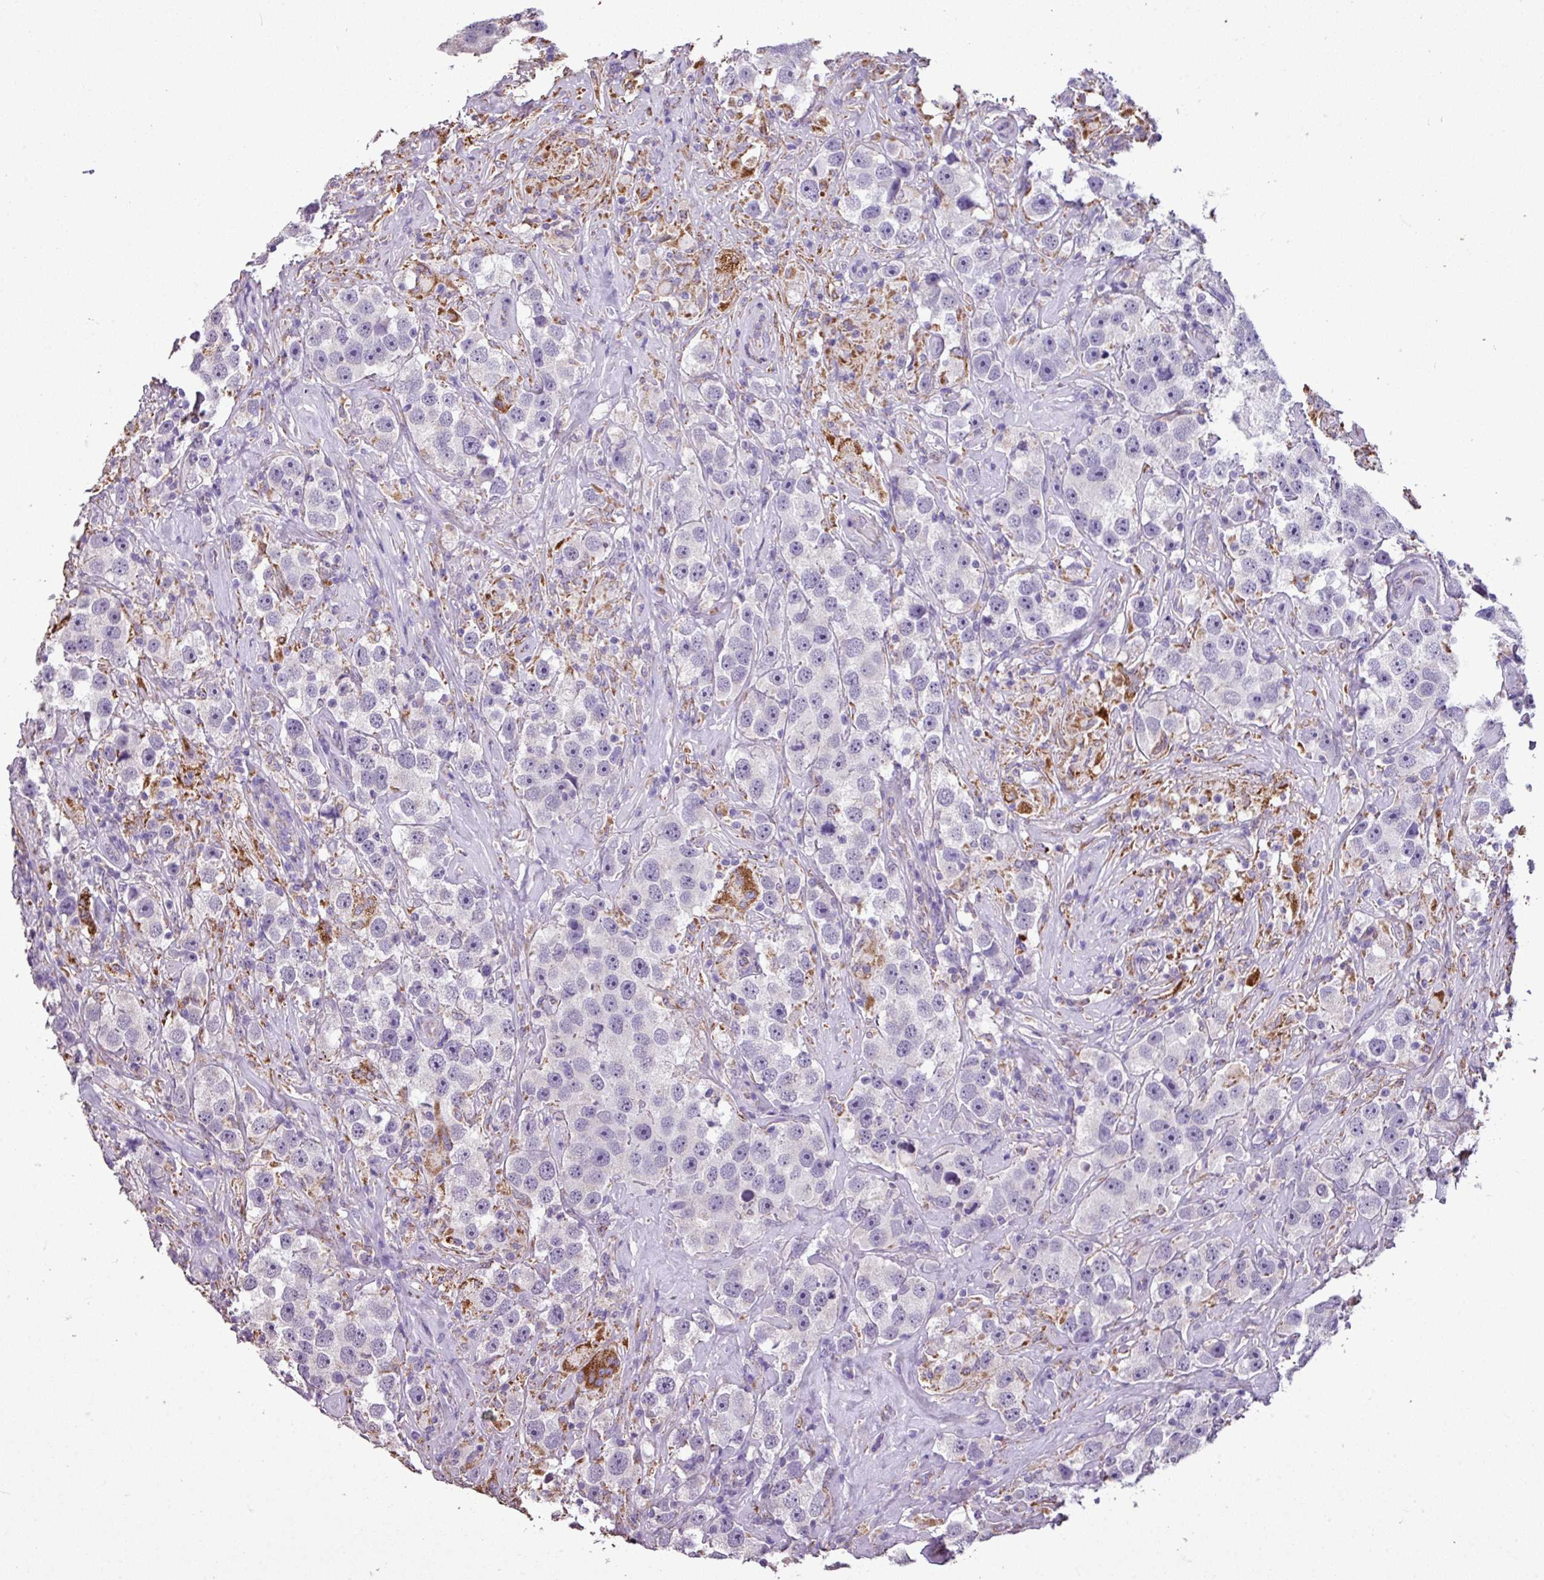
{"staining": {"intensity": "negative", "quantity": "none", "location": "none"}, "tissue": "testis cancer", "cell_type": "Tumor cells", "image_type": "cancer", "snomed": [{"axis": "morphology", "description": "Seminoma, NOS"}, {"axis": "topography", "description": "Testis"}], "caption": "A high-resolution micrograph shows IHC staining of testis cancer, which shows no significant positivity in tumor cells. (Brightfield microscopy of DAB (3,3'-diaminobenzidine) immunohistochemistry (IHC) at high magnification).", "gene": "ALDH2", "patient": {"sex": "male", "age": 49}}